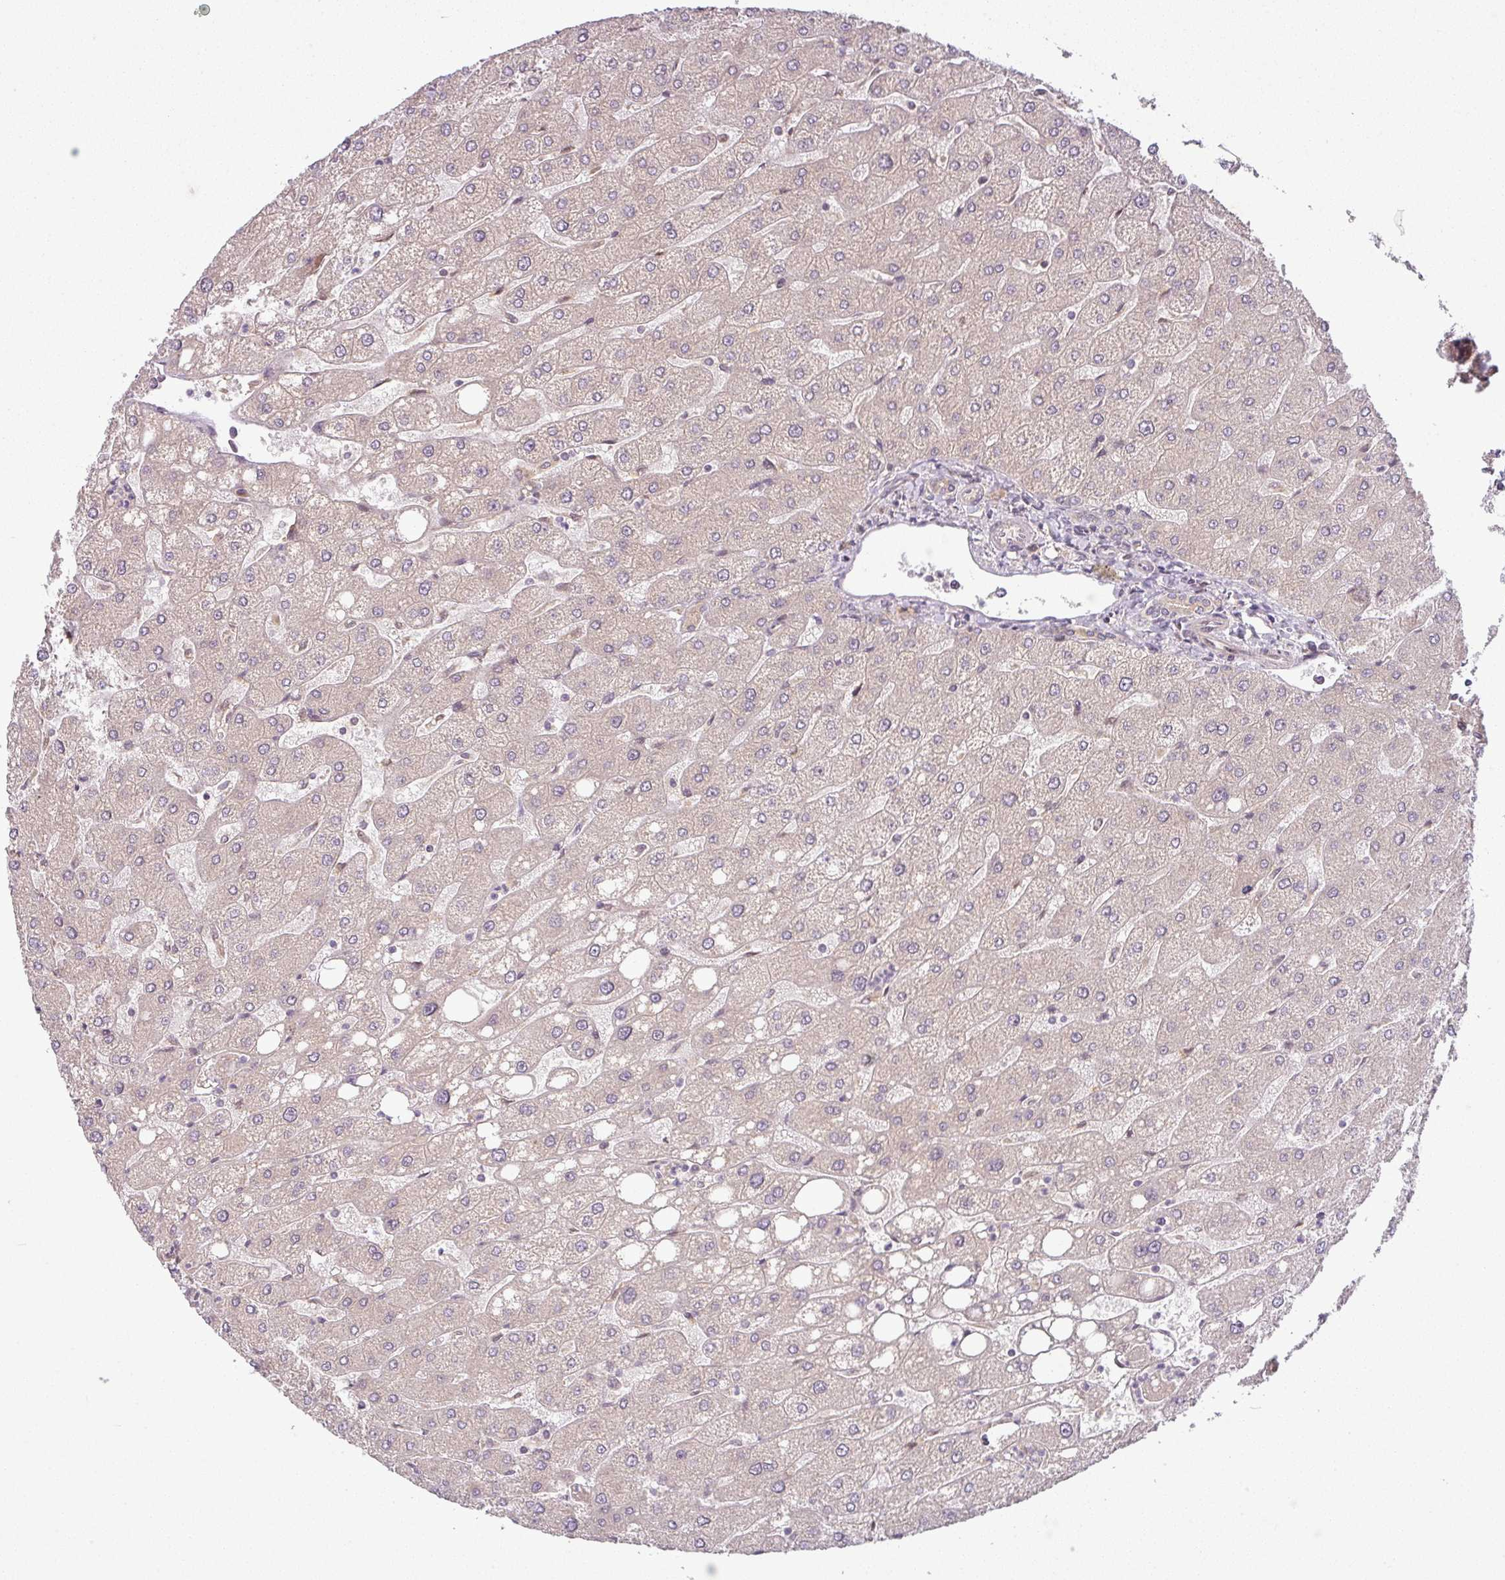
{"staining": {"intensity": "negative", "quantity": "none", "location": "none"}, "tissue": "liver", "cell_type": "Cholangiocytes", "image_type": "normal", "snomed": [{"axis": "morphology", "description": "Normal tissue, NOS"}, {"axis": "topography", "description": "Liver"}], "caption": "This is a photomicrograph of immunohistochemistry (IHC) staining of unremarkable liver, which shows no staining in cholangiocytes. (Stains: DAB IHC with hematoxylin counter stain, Microscopy: brightfield microscopy at high magnification).", "gene": "RNF31", "patient": {"sex": "male", "age": 67}}